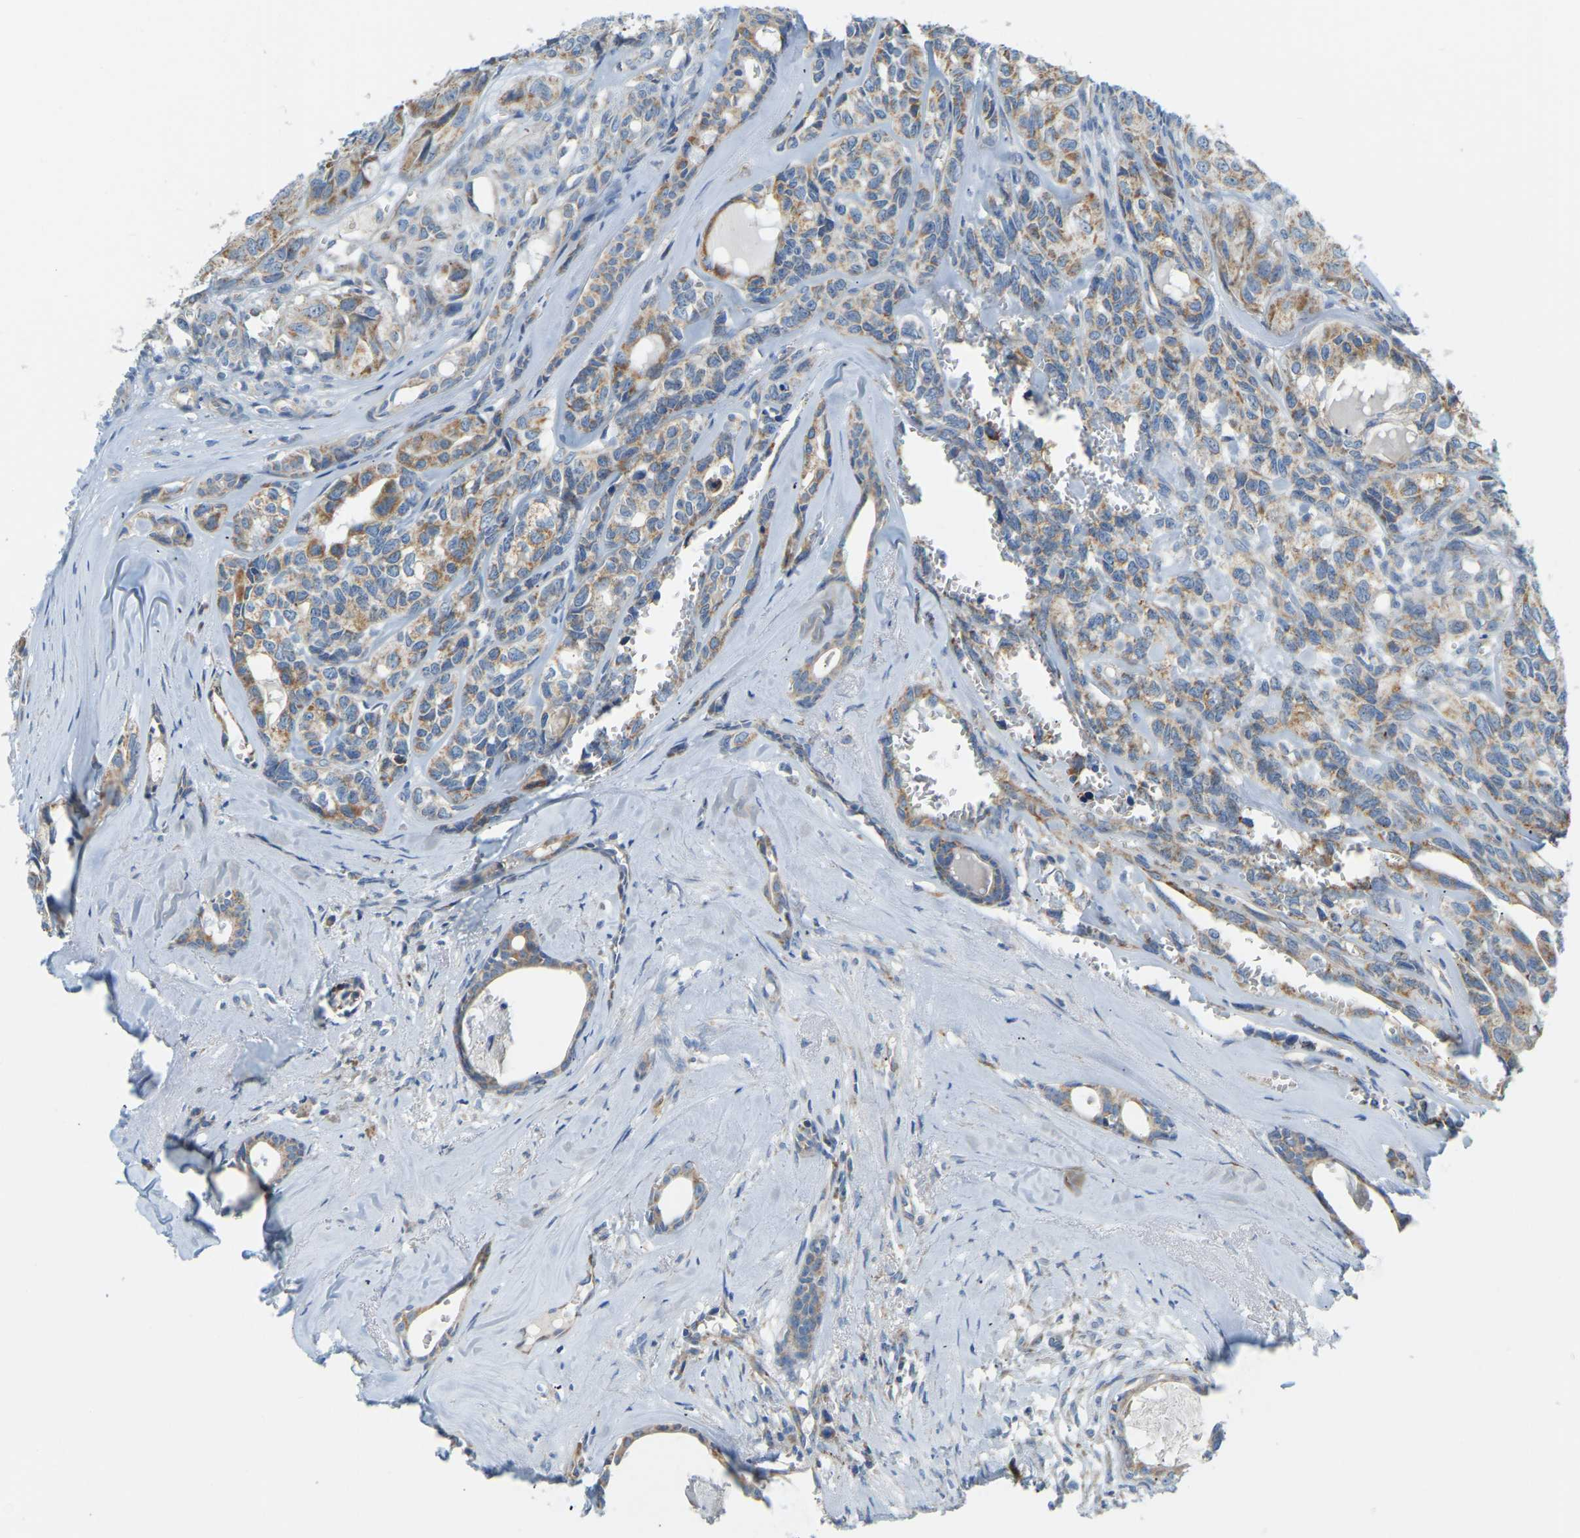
{"staining": {"intensity": "moderate", "quantity": "25%-75%", "location": "cytoplasmic/membranous"}, "tissue": "head and neck cancer", "cell_type": "Tumor cells", "image_type": "cancer", "snomed": [{"axis": "morphology", "description": "Adenocarcinoma, NOS"}, {"axis": "topography", "description": "Salivary gland, NOS"}, {"axis": "topography", "description": "Head-Neck"}], "caption": "Immunohistochemistry (IHC) staining of head and neck cancer, which demonstrates medium levels of moderate cytoplasmic/membranous staining in approximately 25%-75% of tumor cells indicating moderate cytoplasmic/membranous protein positivity. The staining was performed using DAB (3,3'-diaminobenzidine) (brown) for protein detection and nuclei were counterstained in hematoxylin (blue).", "gene": "GDA", "patient": {"sex": "female", "age": 76}}